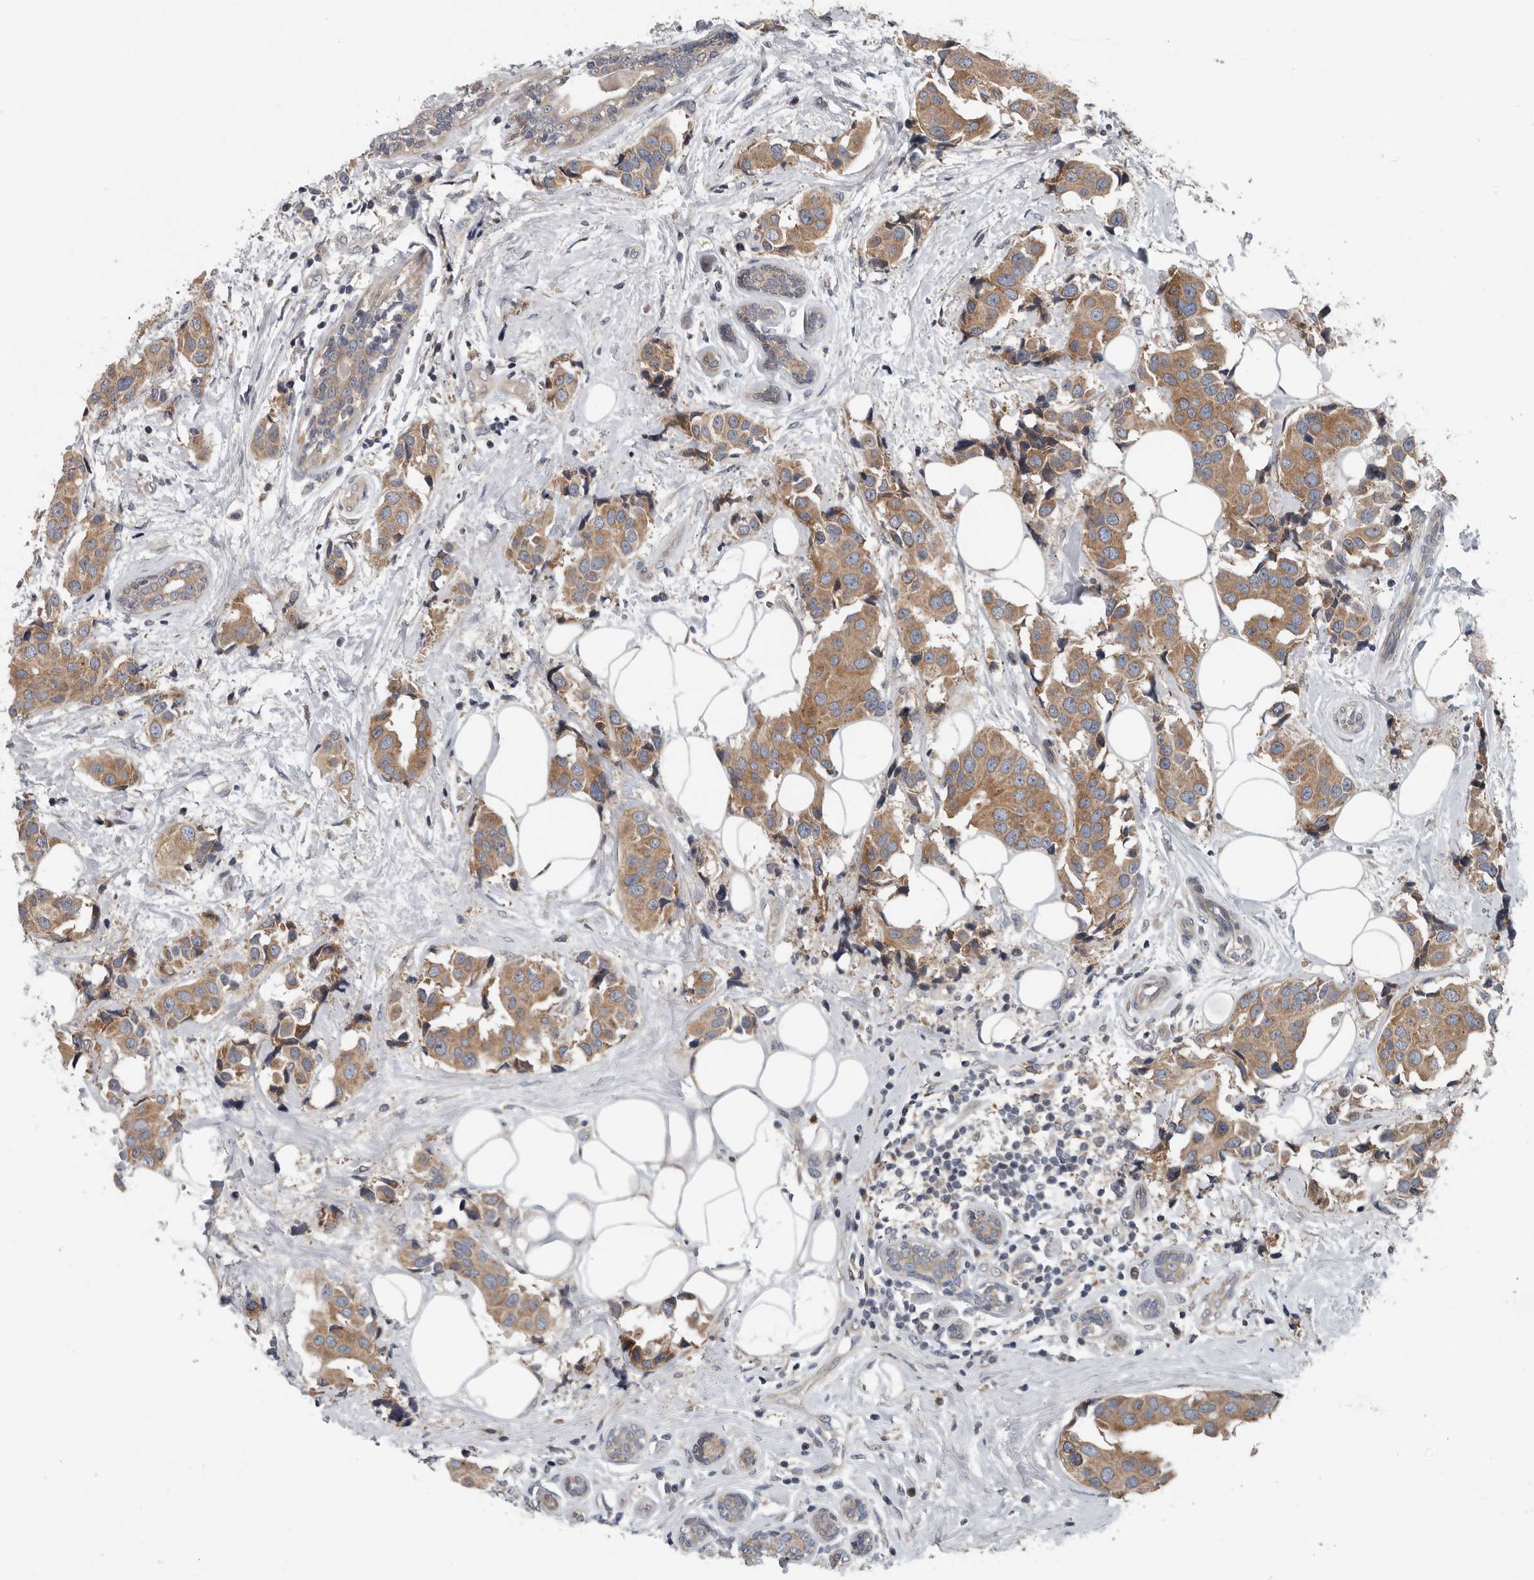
{"staining": {"intensity": "moderate", "quantity": ">75%", "location": "cytoplasmic/membranous"}, "tissue": "breast cancer", "cell_type": "Tumor cells", "image_type": "cancer", "snomed": [{"axis": "morphology", "description": "Normal tissue, NOS"}, {"axis": "morphology", "description": "Duct carcinoma"}, {"axis": "topography", "description": "Breast"}], "caption": "High-magnification brightfield microscopy of breast cancer (invasive ductal carcinoma) stained with DAB (3,3'-diaminobenzidine) (brown) and counterstained with hematoxylin (blue). tumor cells exhibit moderate cytoplasmic/membranous positivity is seen in about>75% of cells.", "gene": "TMEM199", "patient": {"sex": "female", "age": 39}}